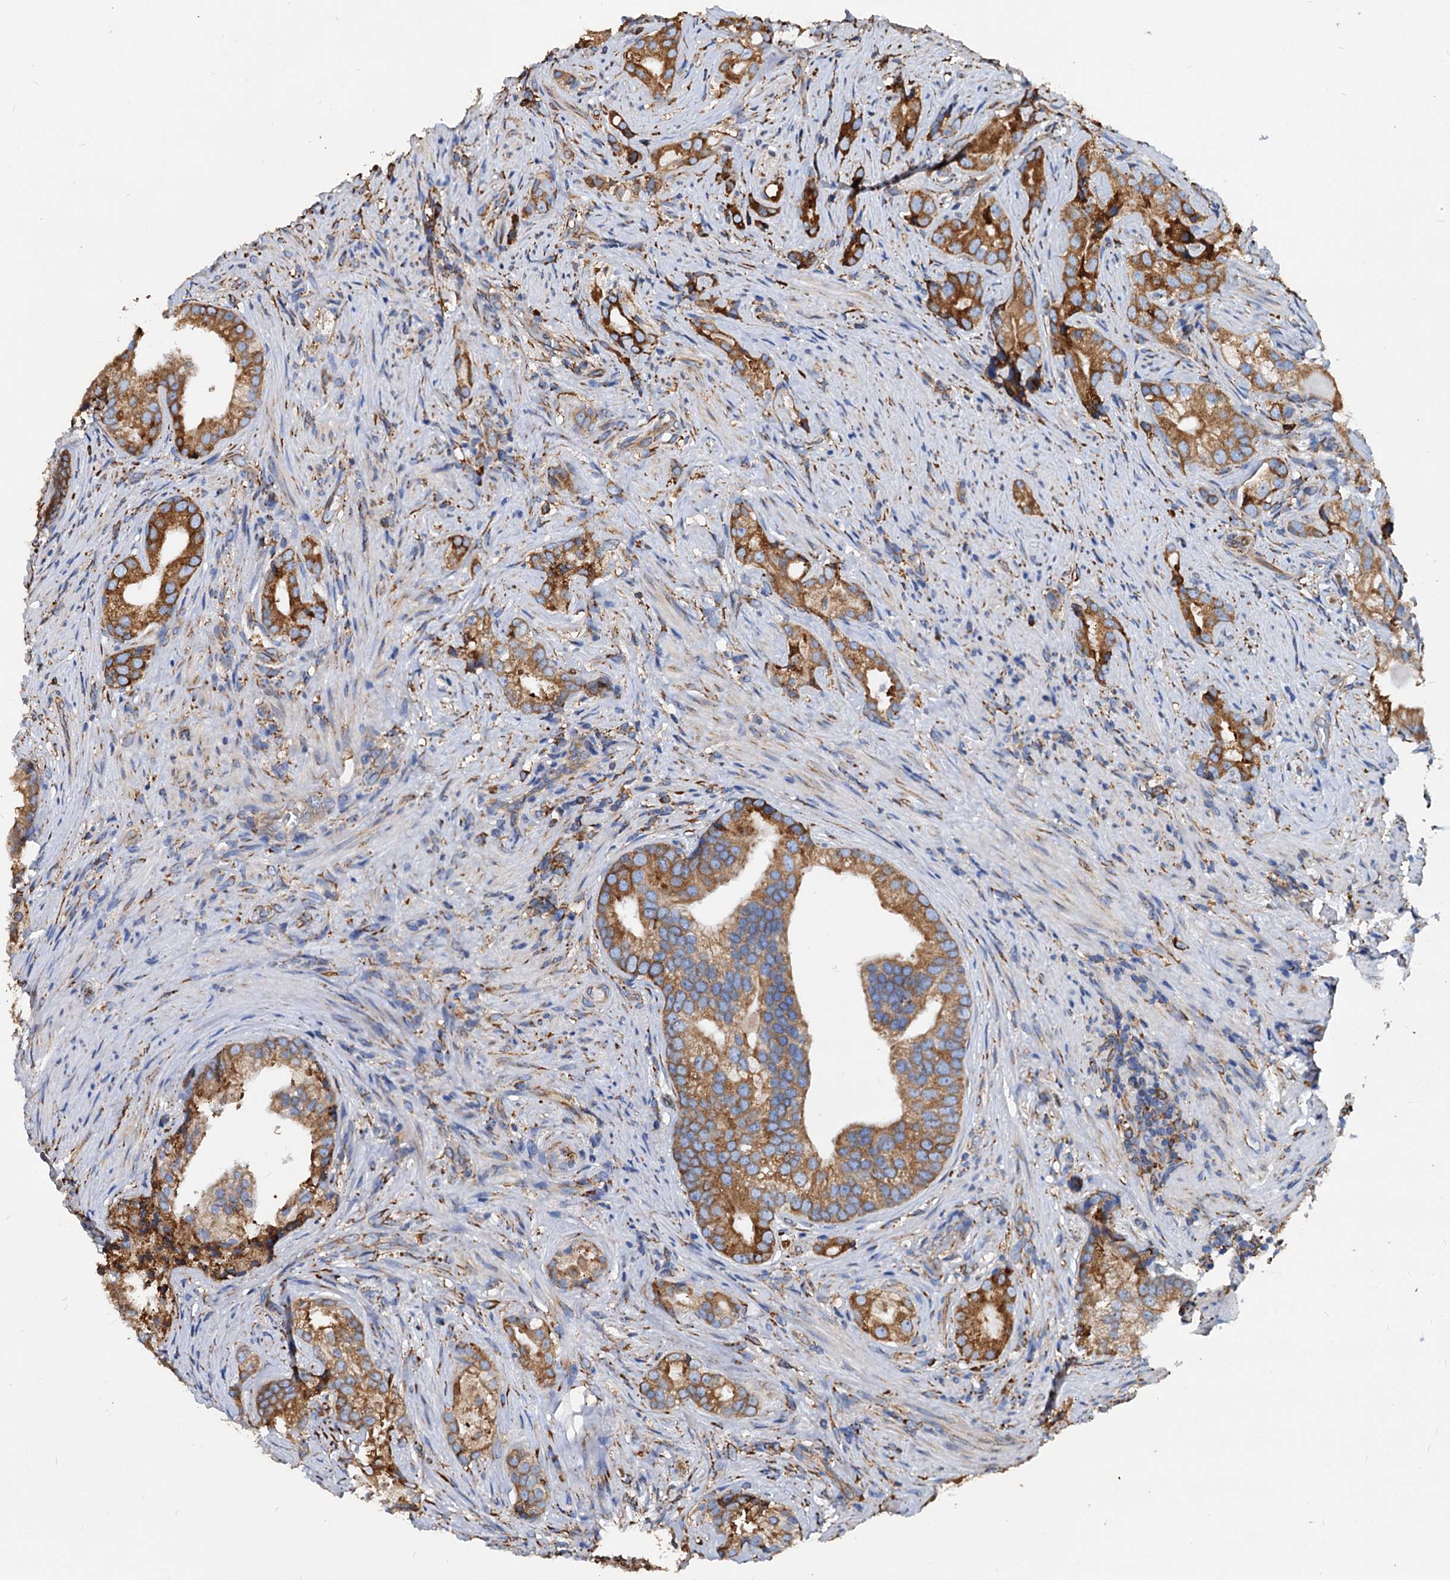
{"staining": {"intensity": "moderate", "quantity": ">75%", "location": "cytoplasmic/membranous"}, "tissue": "prostate cancer", "cell_type": "Tumor cells", "image_type": "cancer", "snomed": [{"axis": "morphology", "description": "Adenocarcinoma, Low grade"}, {"axis": "topography", "description": "Prostate"}], "caption": "Immunohistochemistry (IHC) of prostate cancer (adenocarcinoma (low-grade)) displays medium levels of moderate cytoplasmic/membranous expression in approximately >75% of tumor cells. The staining was performed using DAB, with brown indicating positive protein expression. Nuclei are stained blue with hematoxylin.", "gene": "HSPA5", "patient": {"sex": "male", "age": 71}}